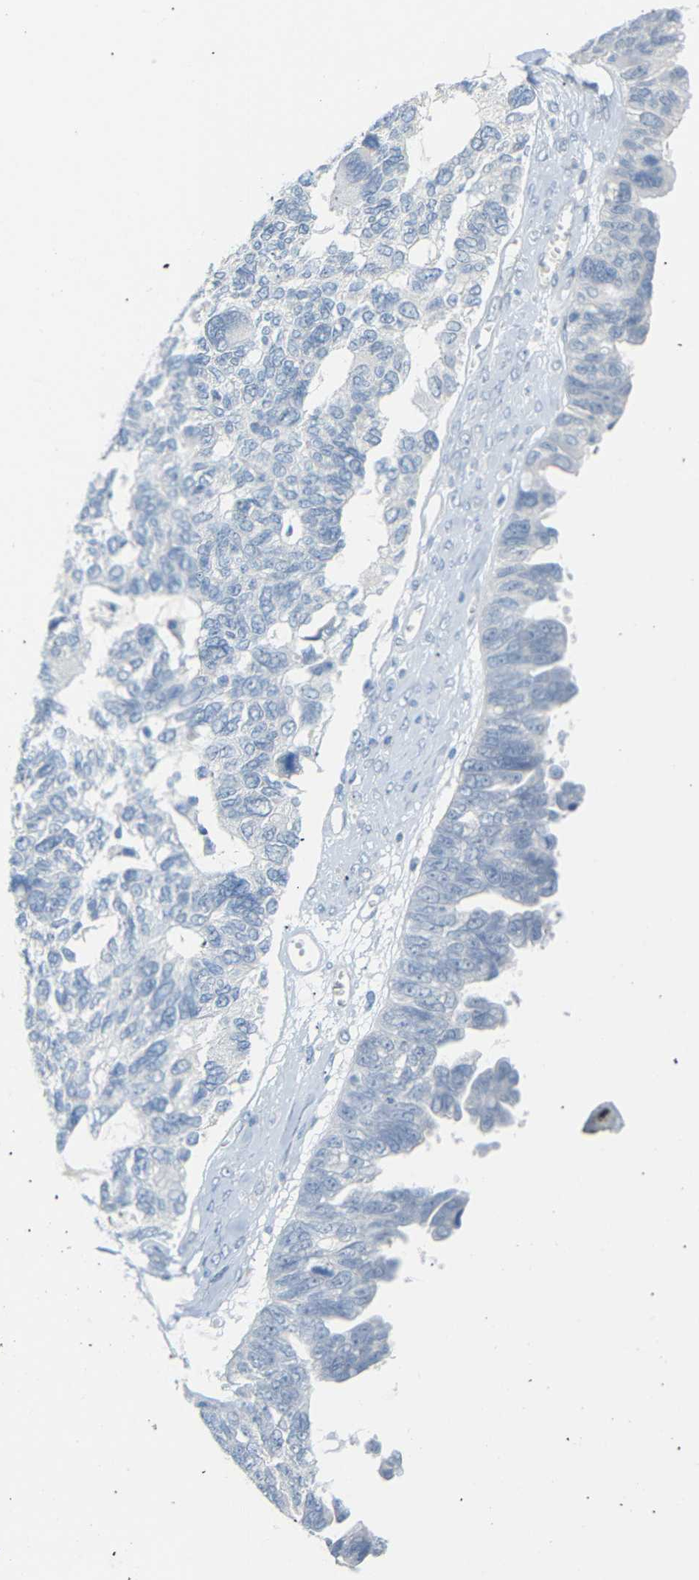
{"staining": {"intensity": "negative", "quantity": "none", "location": "none"}, "tissue": "ovarian cancer", "cell_type": "Tumor cells", "image_type": "cancer", "snomed": [{"axis": "morphology", "description": "Cystadenocarcinoma, serous, NOS"}, {"axis": "topography", "description": "Ovary"}], "caption": "The photomicrograph exhibits no staining of tumor cells in serous cystadenocarcinoma (ovarian).", "gene": "OPN1SW", "patient": {"sex": "female", "age": 79}}